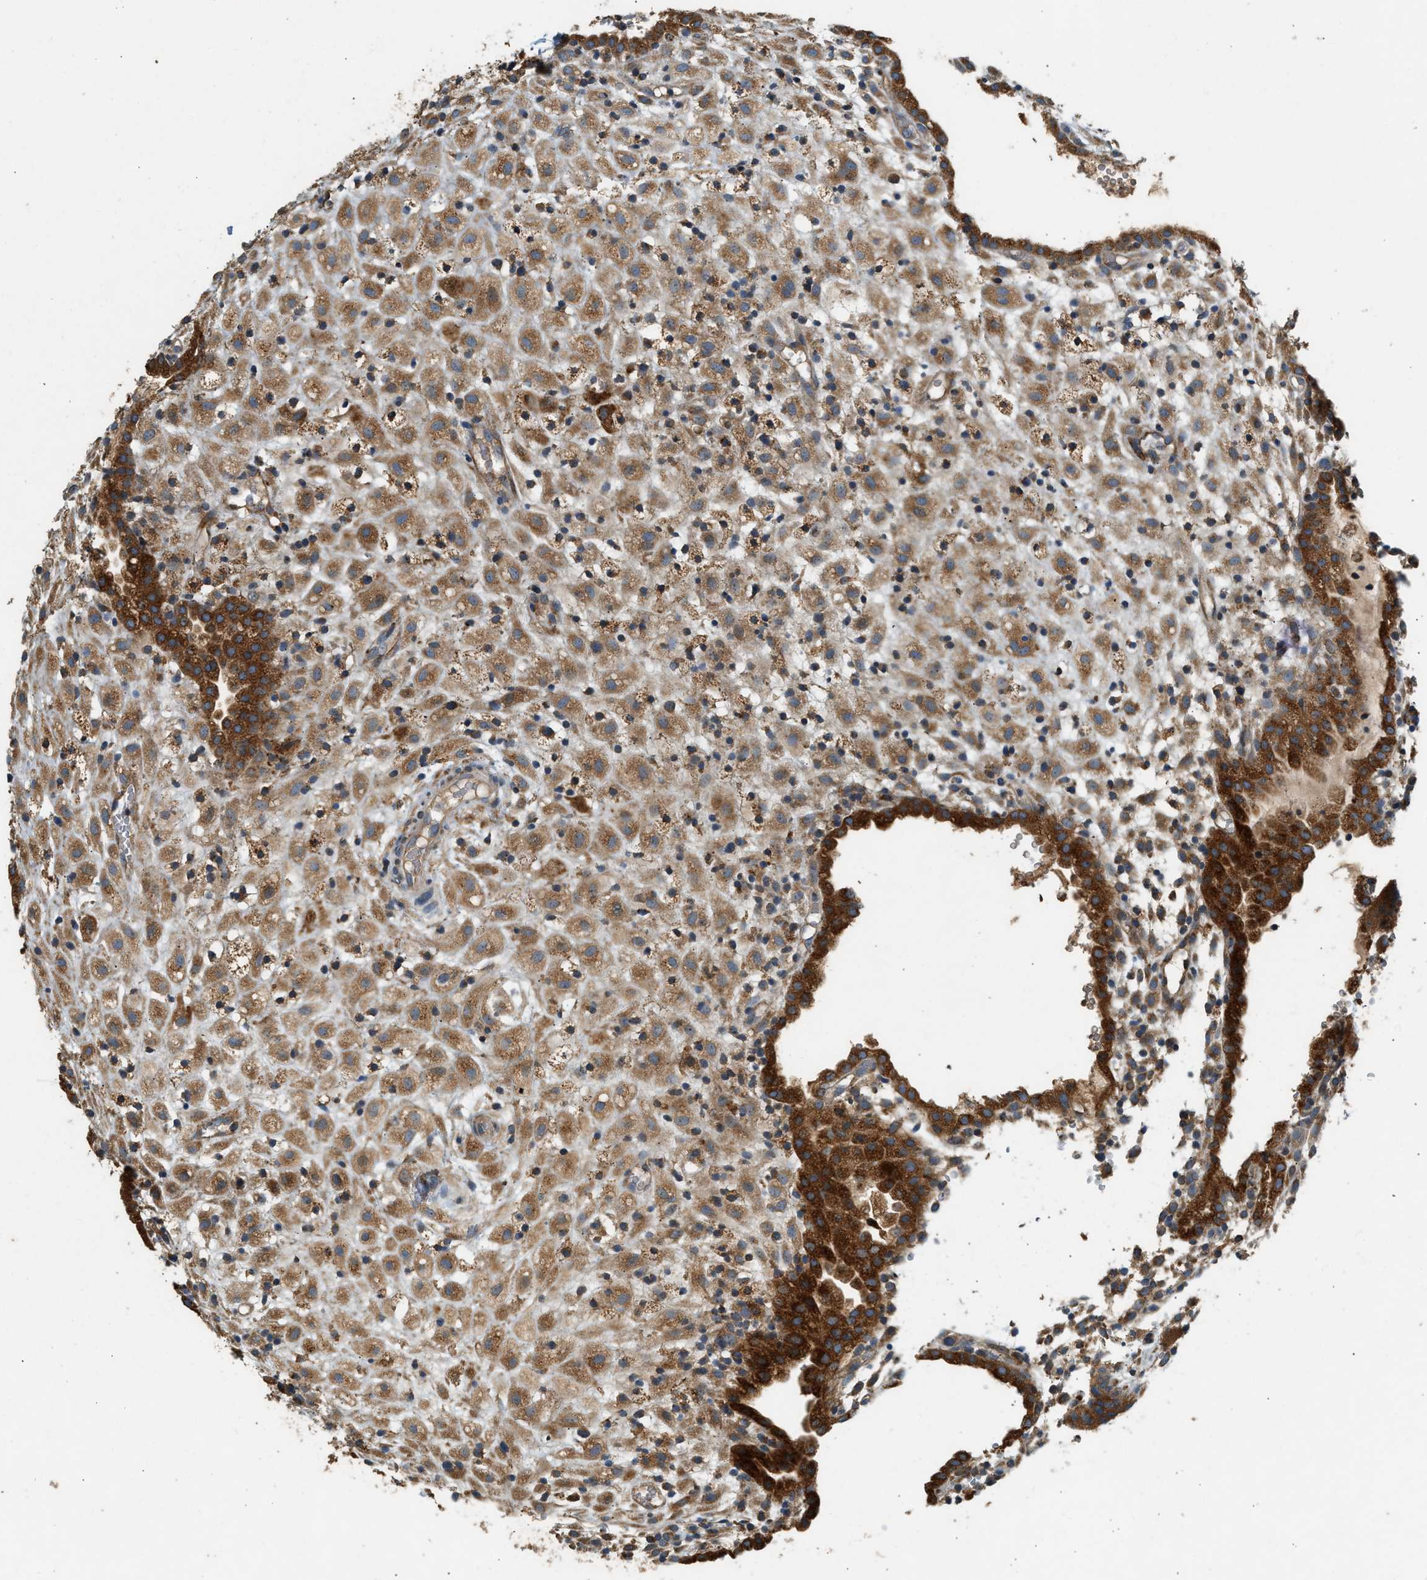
{"staining": {"intensity": "moderate", "quantity": ">75%", "location": "cytoplasmic/membranous"}, "tissue": "placenta", "cell_type": "Decidual cells", "image_type": "normal", "snomed": [{"axis": "morphology", "description": "Normal tissue, NOS"}, {"axis": "topography", "description": "Placenta"}], "caption": "Placenta stained for a protein (brown) exhibits moderate cytoplasmic/membranous positive expression in about >75% of decidual cells.", "gene": "CTSB", "patient": {"sex": "female", "age": 18}}